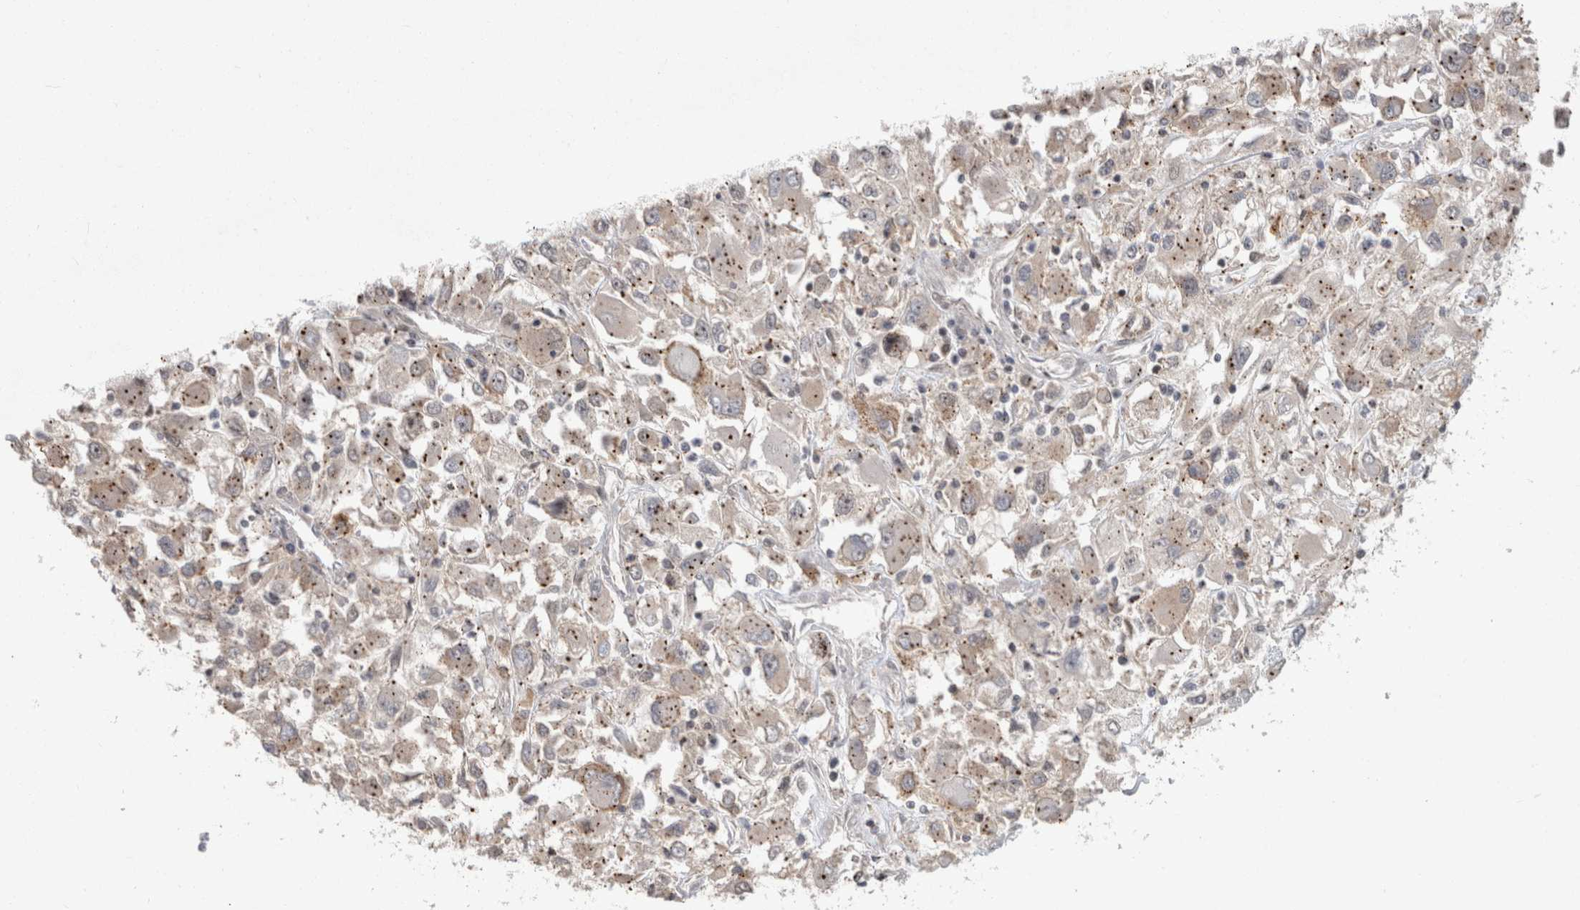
{"staining": {"intensity": "weak", "quantity": "<25%", "location": "cytoplasmic/membranous"}, "tissue": "renal cancer", "cell_type": "Tumor cells", "image_type": "cancer", "snomed": [{"axis": "morphology", "description": "Adenocarcinoma, NOS"}, {"axis": "topography", "description": "Kidney"}], "caption": "The micrograph demonstrates no significant positivity in tumor cells of adenocarcinoma (renal).", "gene": "MTBP", "patient": {"sex": "female", "age": 52}}